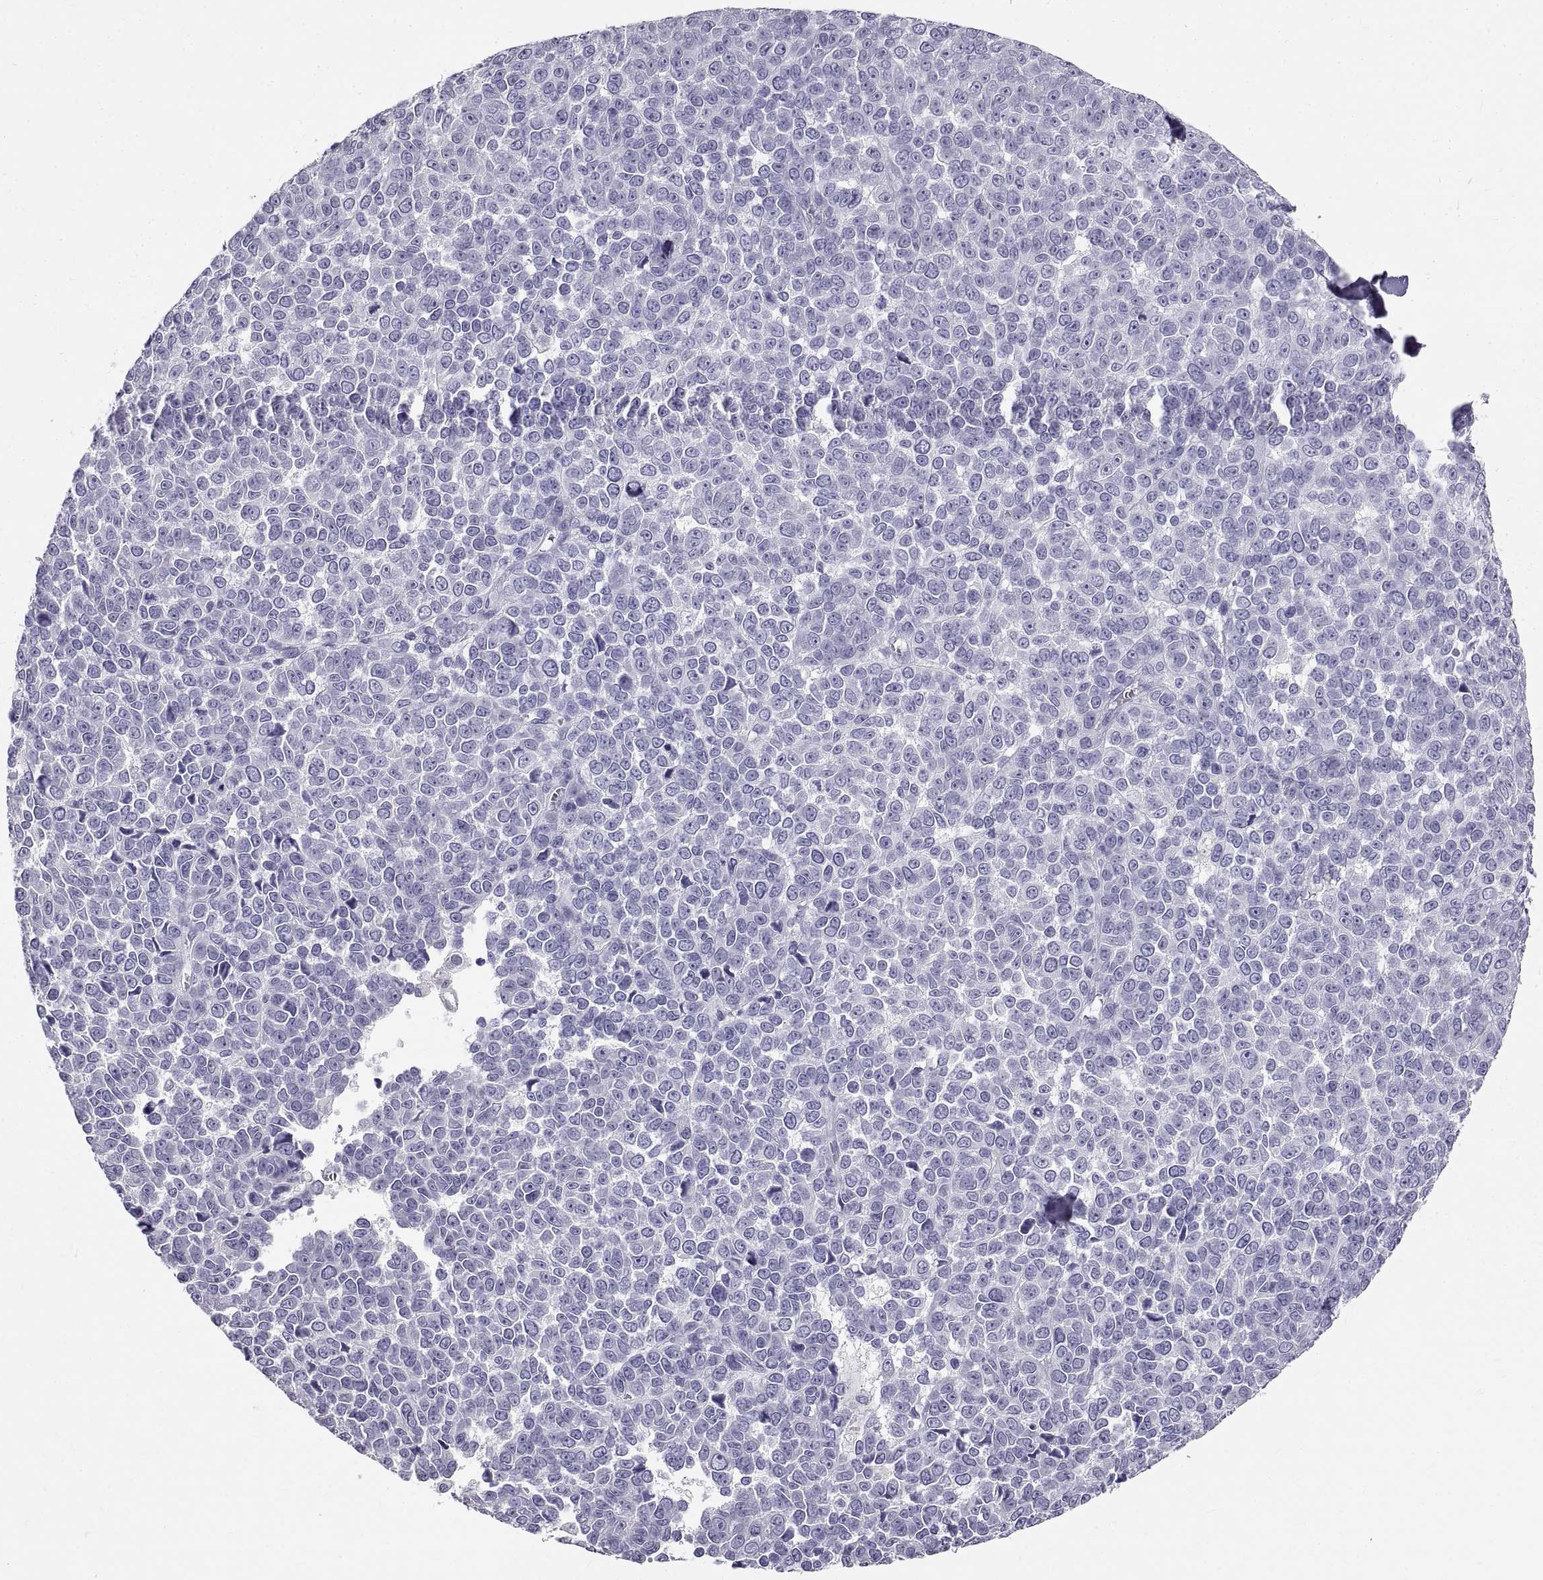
{"staining": {"intensity": "negative", "quantity": "none", "location": "none"}, "tissue": "melanoma", "cell_type": "Tumor cells", "image_type": "cancer", "snomed": [{"axis": "morphology", "description": "Malignant melanoma, NOS"}, {"axis": "topography", "description": "Skin"}], "caption": "Melanoma stained for a protein using immunohistochemistry demonstrates no positivity tumor cells.", "gene": "GNG12", "patient": {"sex": "female", "age": 95}}